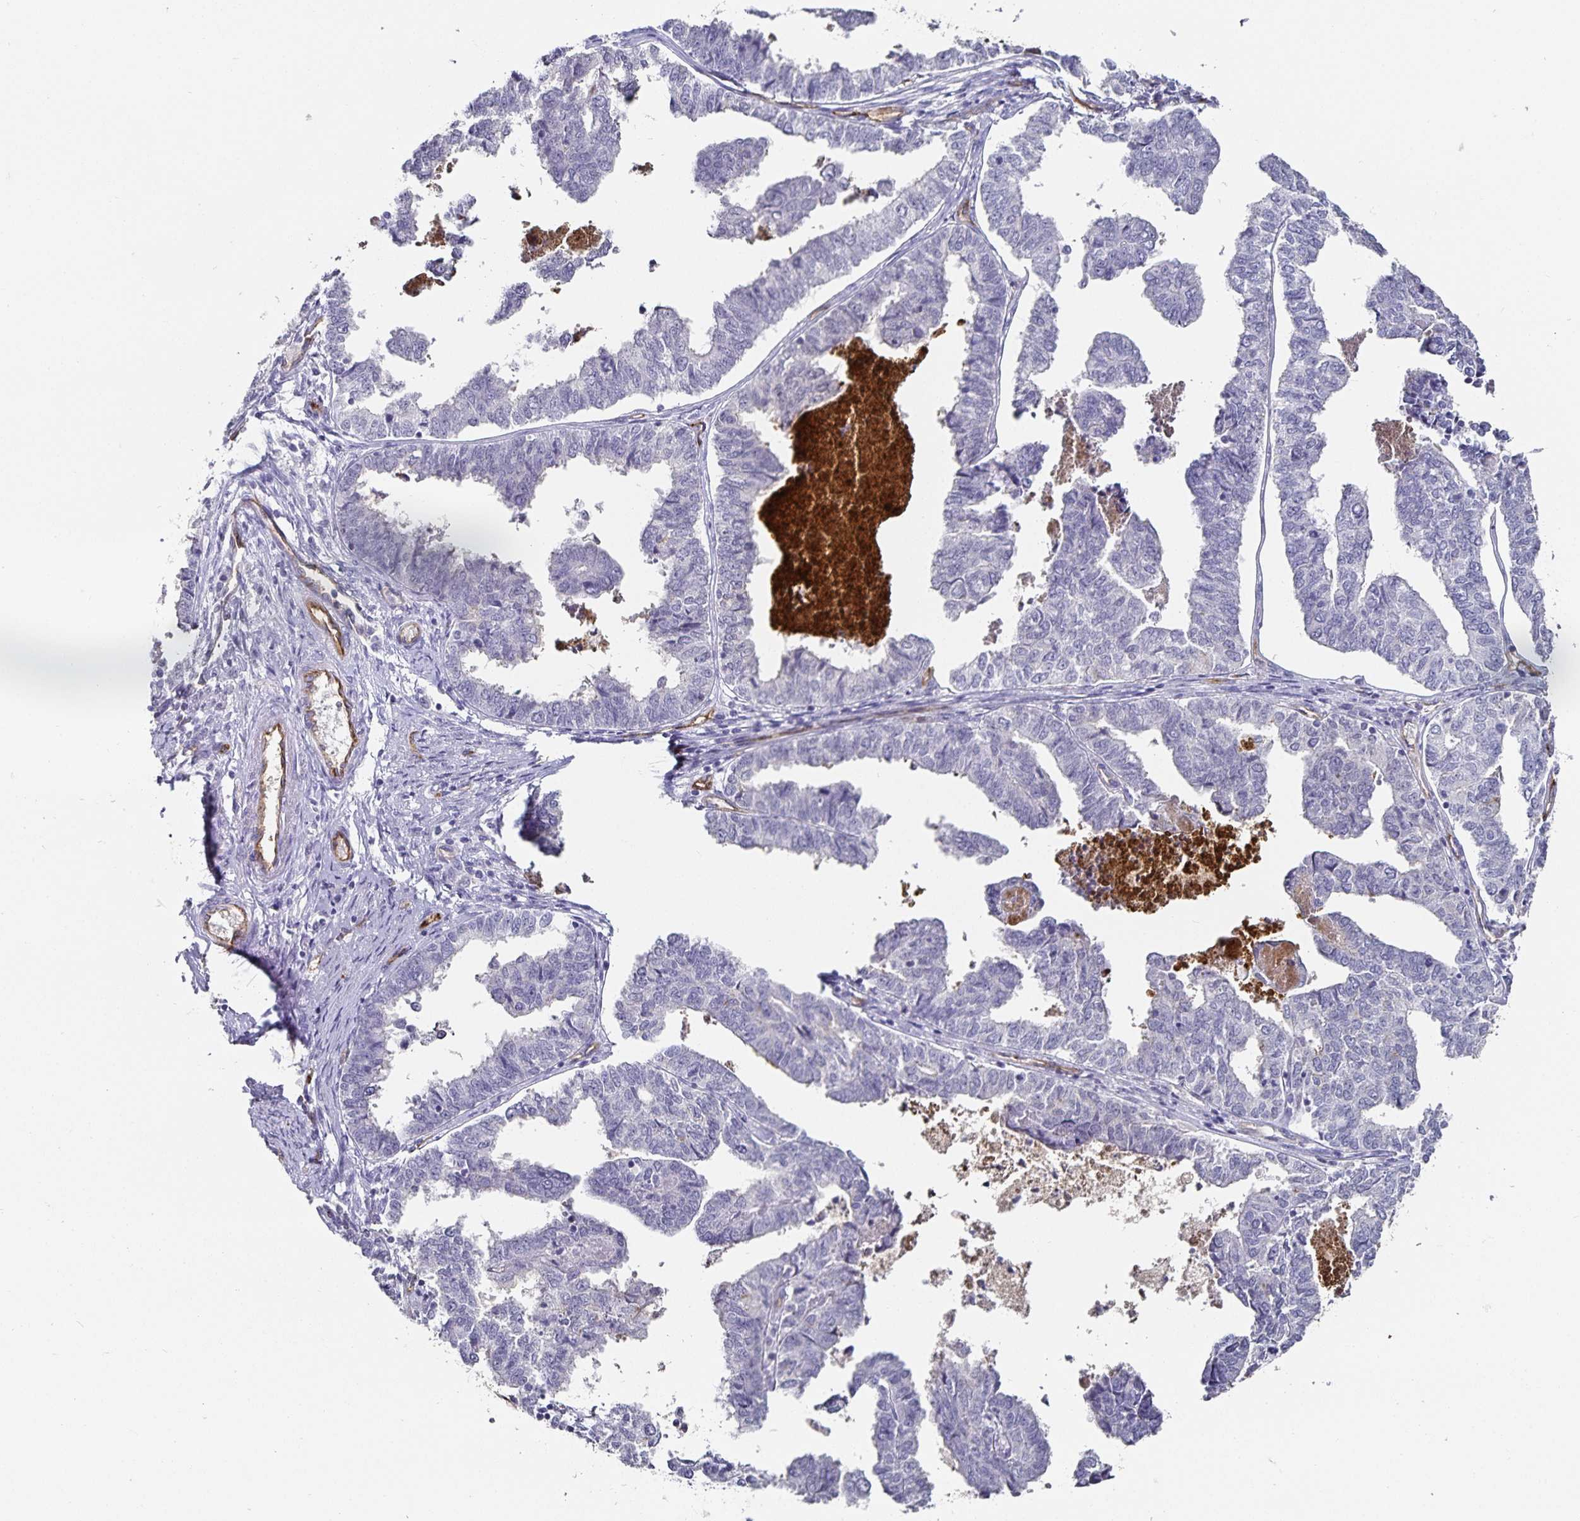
{"staining": {"intensity": "negative", "quantity": "none", "location": "none"}, "tissue": "endometrial cancer", "cell_type": "Tumor cells", "image_type": "cancer", "snomed": [{"axis": "morphology", "description": "Adenocarcinoma, NOS"}, {"axis": "topography", "description": "Endometrium"}], "caption": "Immunohistochemical staining of endometrial cancer demonstrates no significant positivity in tumor cells. (DAB IHC with hematoxylin counter stain).", "gene": "PODXL", "patient": {"sex": "female", "age": 73}}